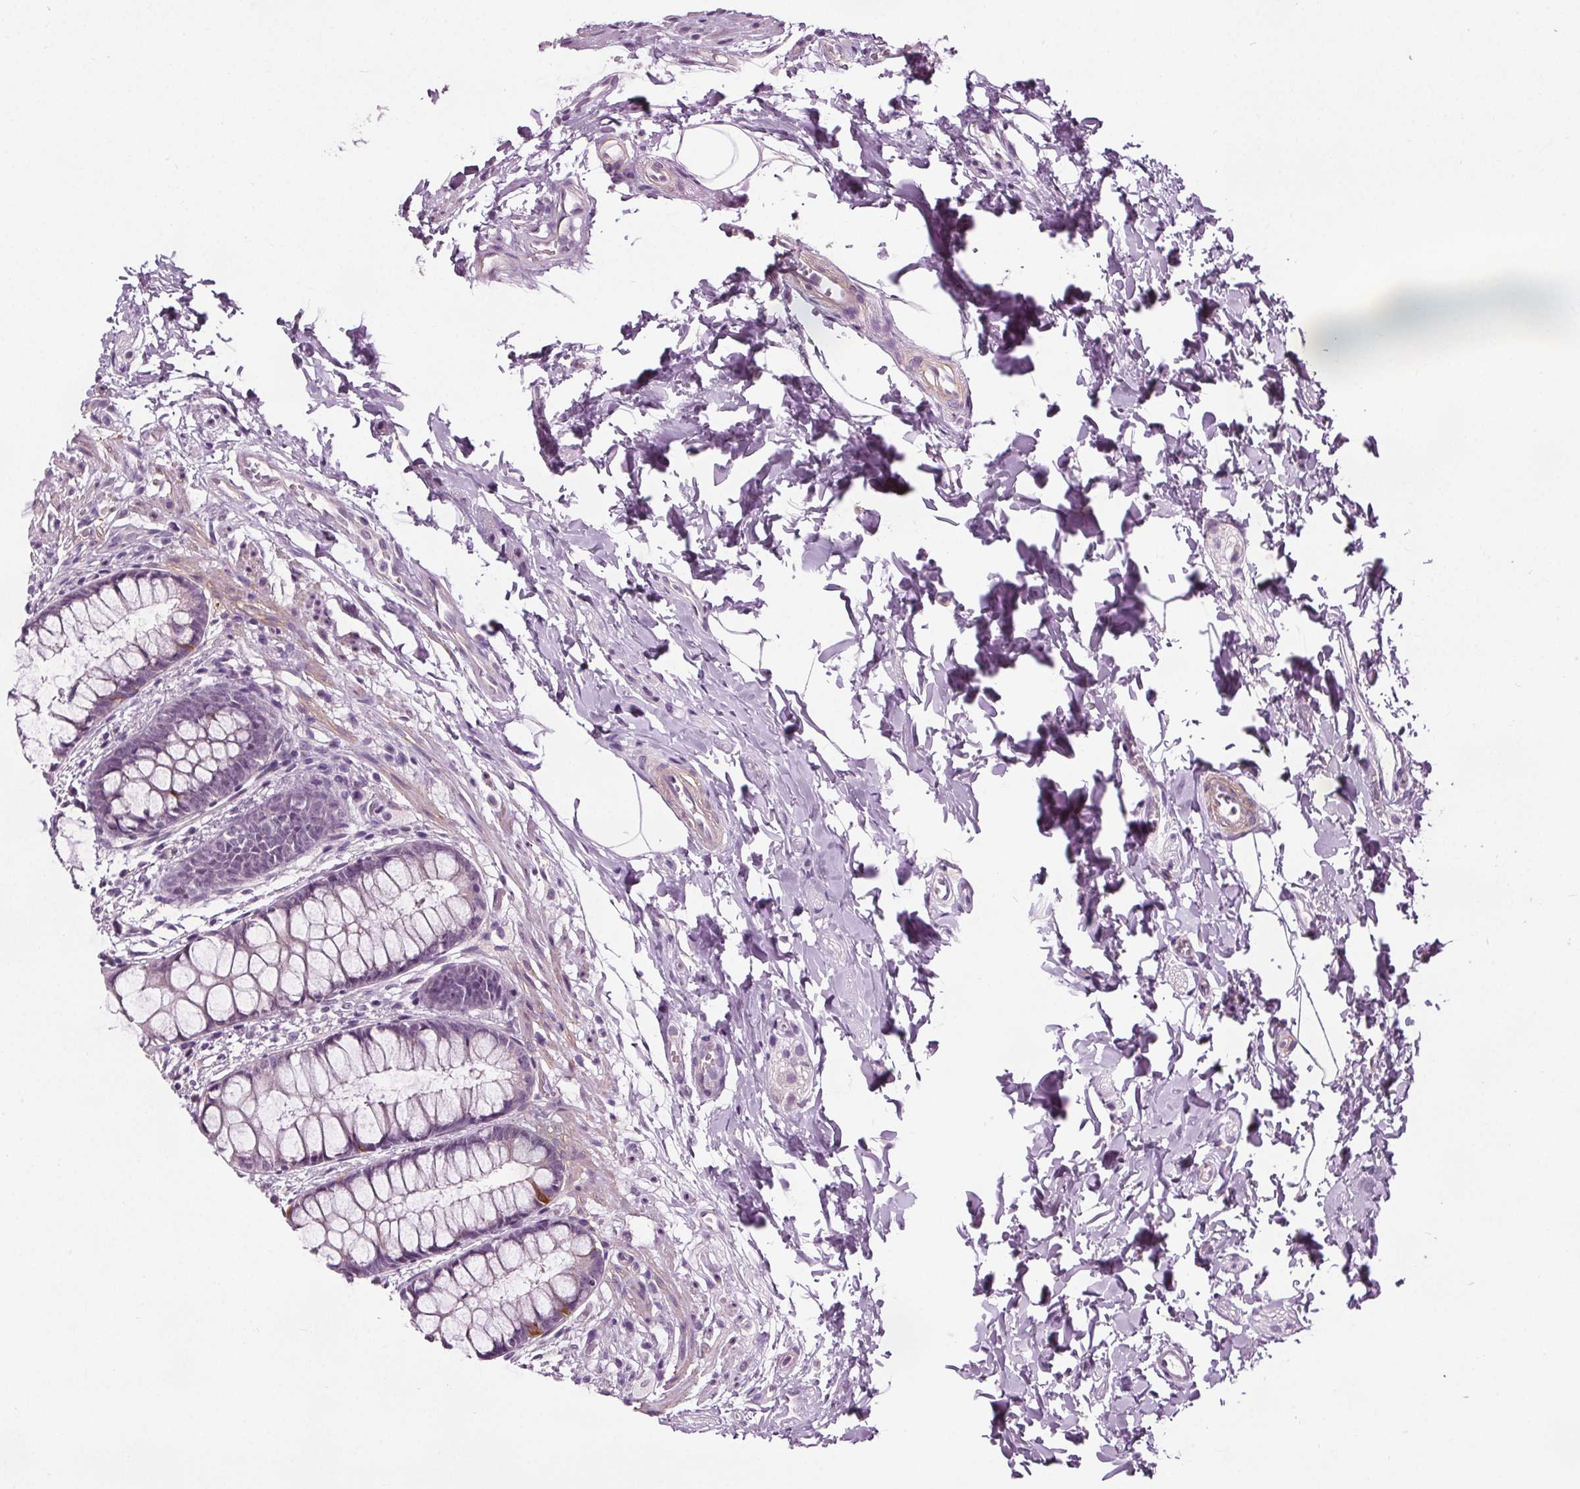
{"staining": {"intensity": "negative", "quantity": "none", "location": "none"}, "tissue": "rectum", "cell_type": "Glandular cells", "image_type": "normal", "snomed": [{"axis": "morphology", "description": "Normal tissue, NOS"}, {"axis": "topography", "description": "Rectum"}], "caption": "Photomicrograph shows no protein expression in glandular cells of benign rectum.", "gene": "RASA1", "patient": {"sex": "female", "age": 62}}